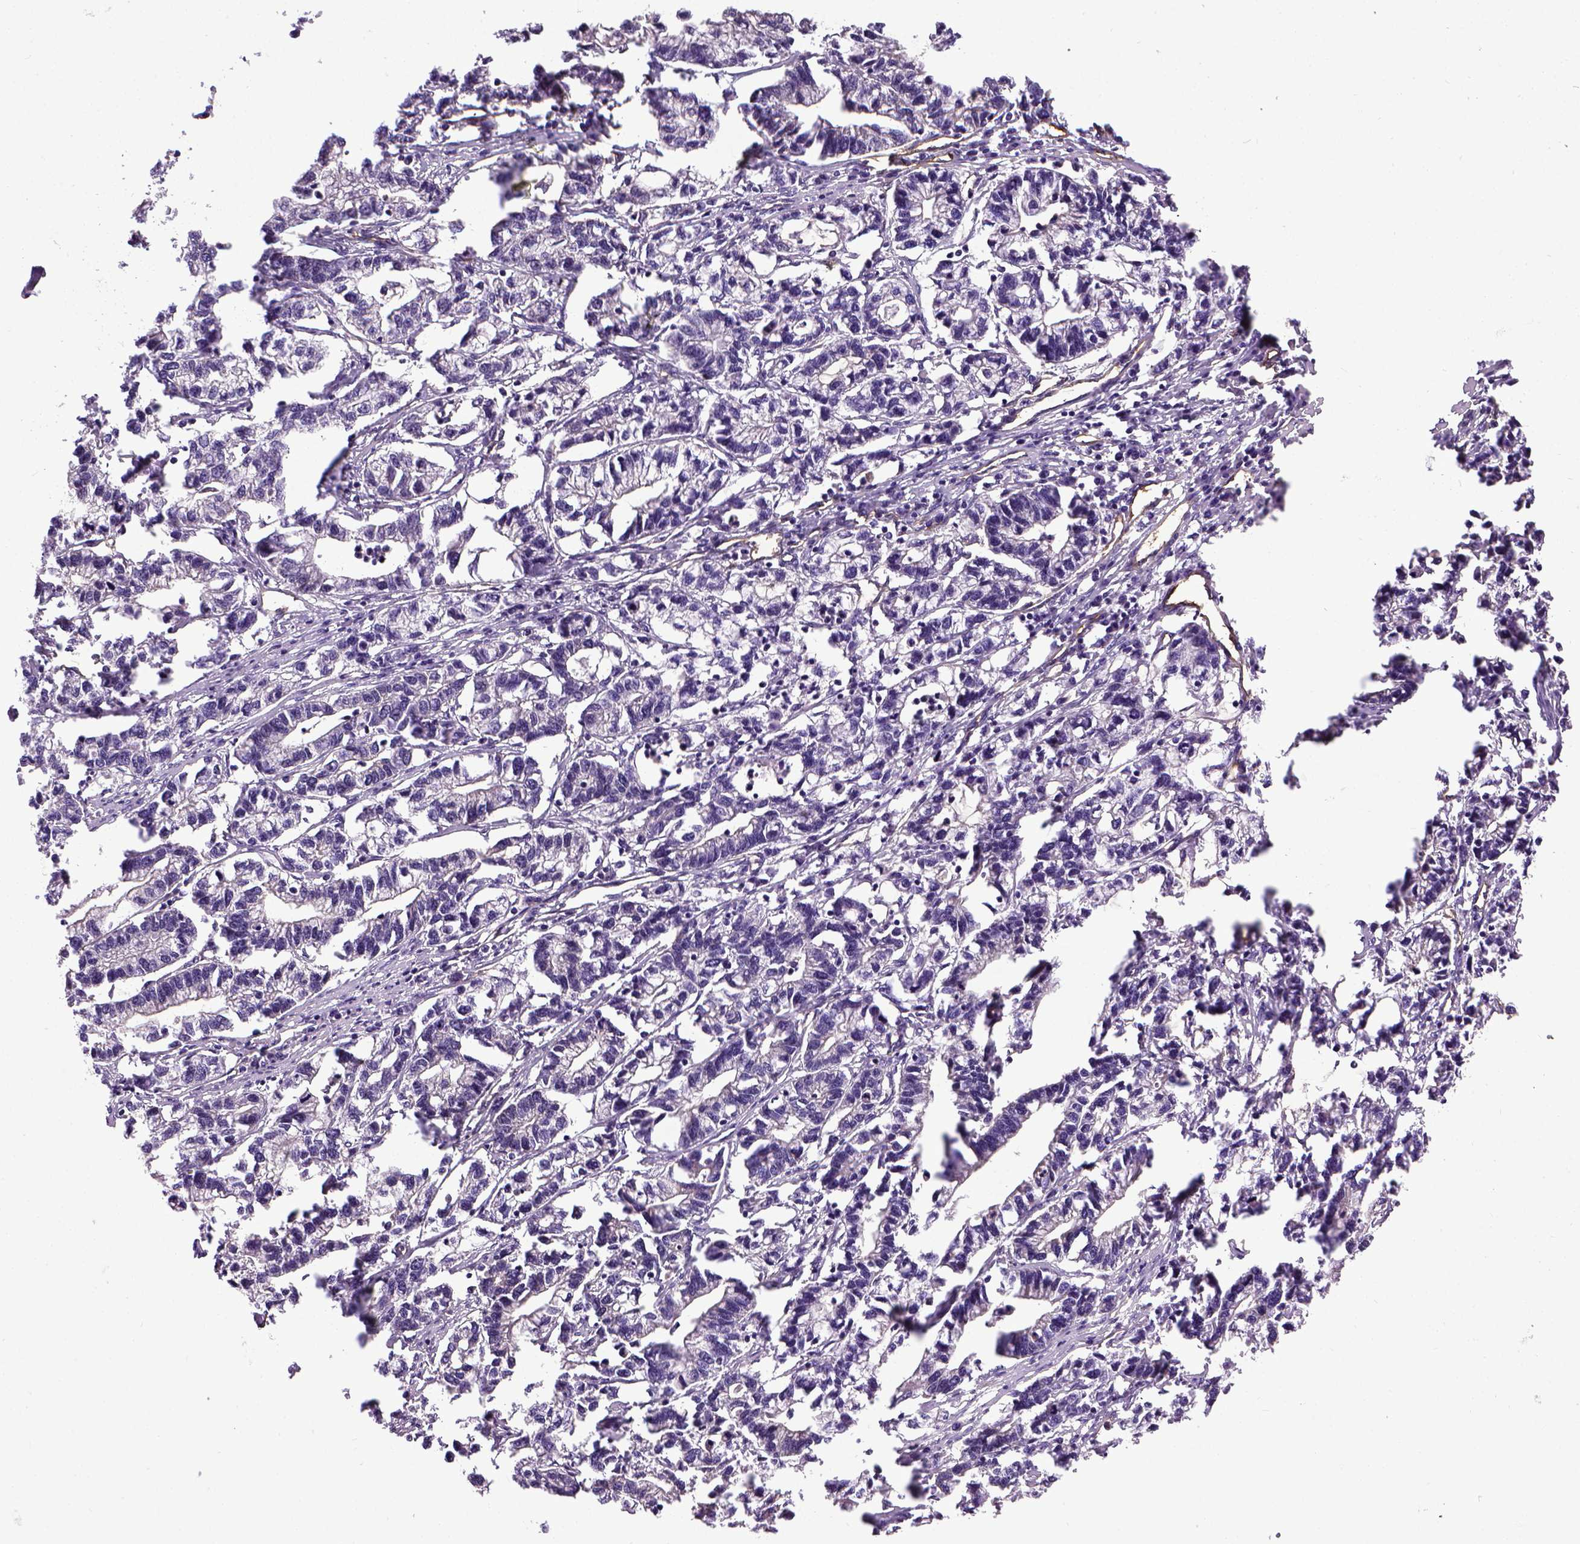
{"staining": {"intensity": "negative", "quantity": "none", "location": "none"}, "tissue": "stomach cancer", "cell_type": "Tumor cells", "image_type": "cancer", "snomed": [{"axis": "morphology", "description": "Adenocarcinoma, NOS"}, {"axis": "topography", "description": "Stomach"}], "caption": "Protein analysis of stomach adenocarcinoma demonstrates no significant expression in tumor cells.", "gene": "ENG", "patient": {"sex": "male", "age": 83}}